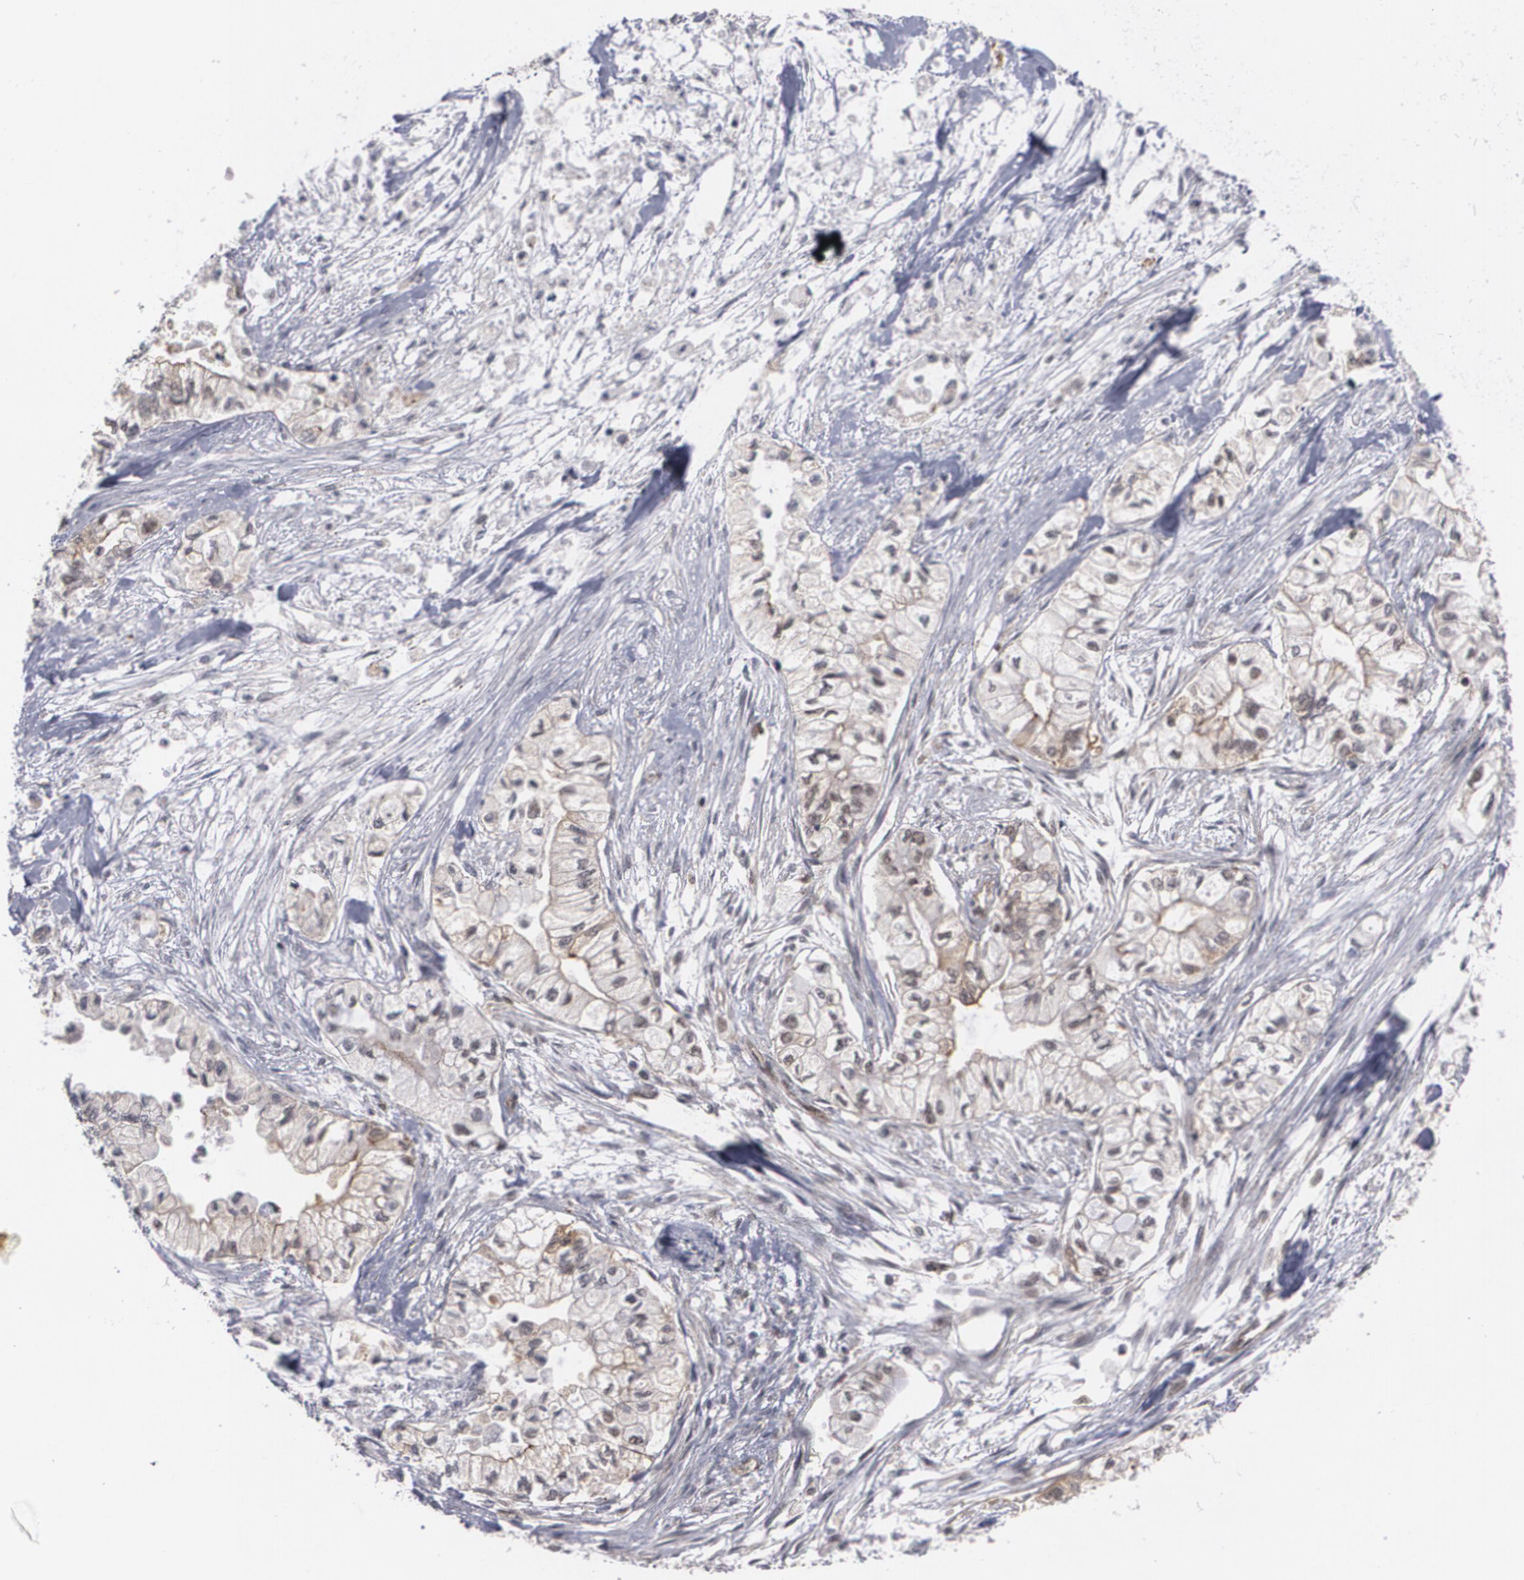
{"staining": {"intensity": "moderate", "quantity": ">75%", "location": "nuclear"}, "tissue": "pancreatic cancer", "cell_type": "Tumor cells", "image_type": "cancer", "snomed": [{"axis": "morphology", "description": "Adenocarcinoma, NOS"}, {"axis": "topography", "description": "Pancreas"}], "caption": "This photomicrograph displays pancreatic cancer stained with immunohistochemistry to label a protein in brown. The nuclear of tumor cells show moderate positivity for the protein. Nuclei are counter-stained blue.", "gene": "INTS6", "patient": {"sex": "male", "age": 79}}